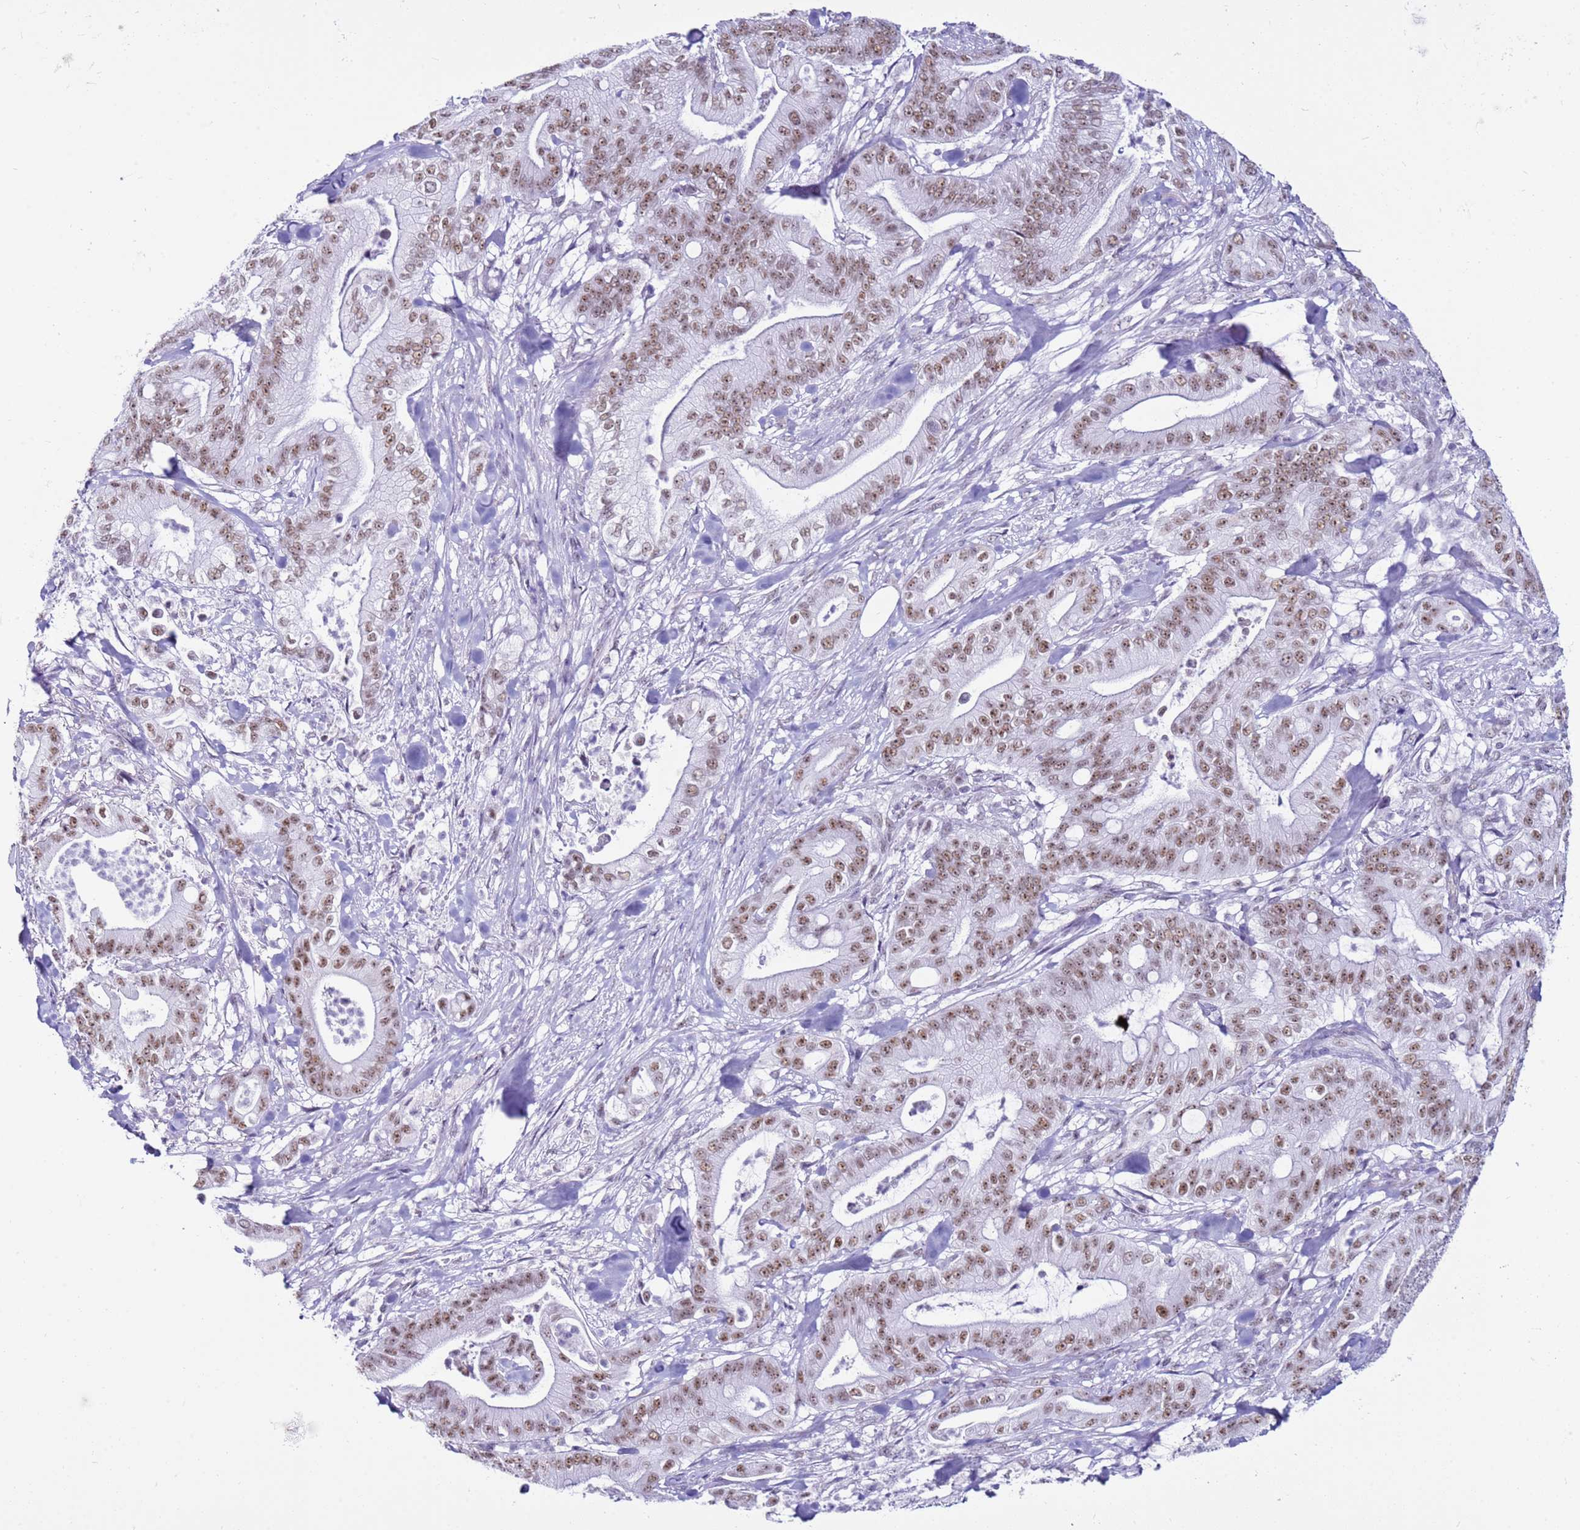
{"staining": {"intensity": "moderate", "quantity": ">75%", "location": "nuclear"}, "tissue": "pancreatic cancer", "cell_type": "Tumor cells", "image_type": "cancer", "snomed": [{"axis": "morphology", "description": "Adenocarcinoma, NOS"}, {"axis": "topography", "description": "Pancreas"}], "caption": "DAB immunohistochemical staining of human pancreatic cancer (adenocarcinoma) reveals moderate nuclear protein staining in about >75% of tumor cells.", "gene": "DHX15", "patient": {"sex": "male", "age": 71}}